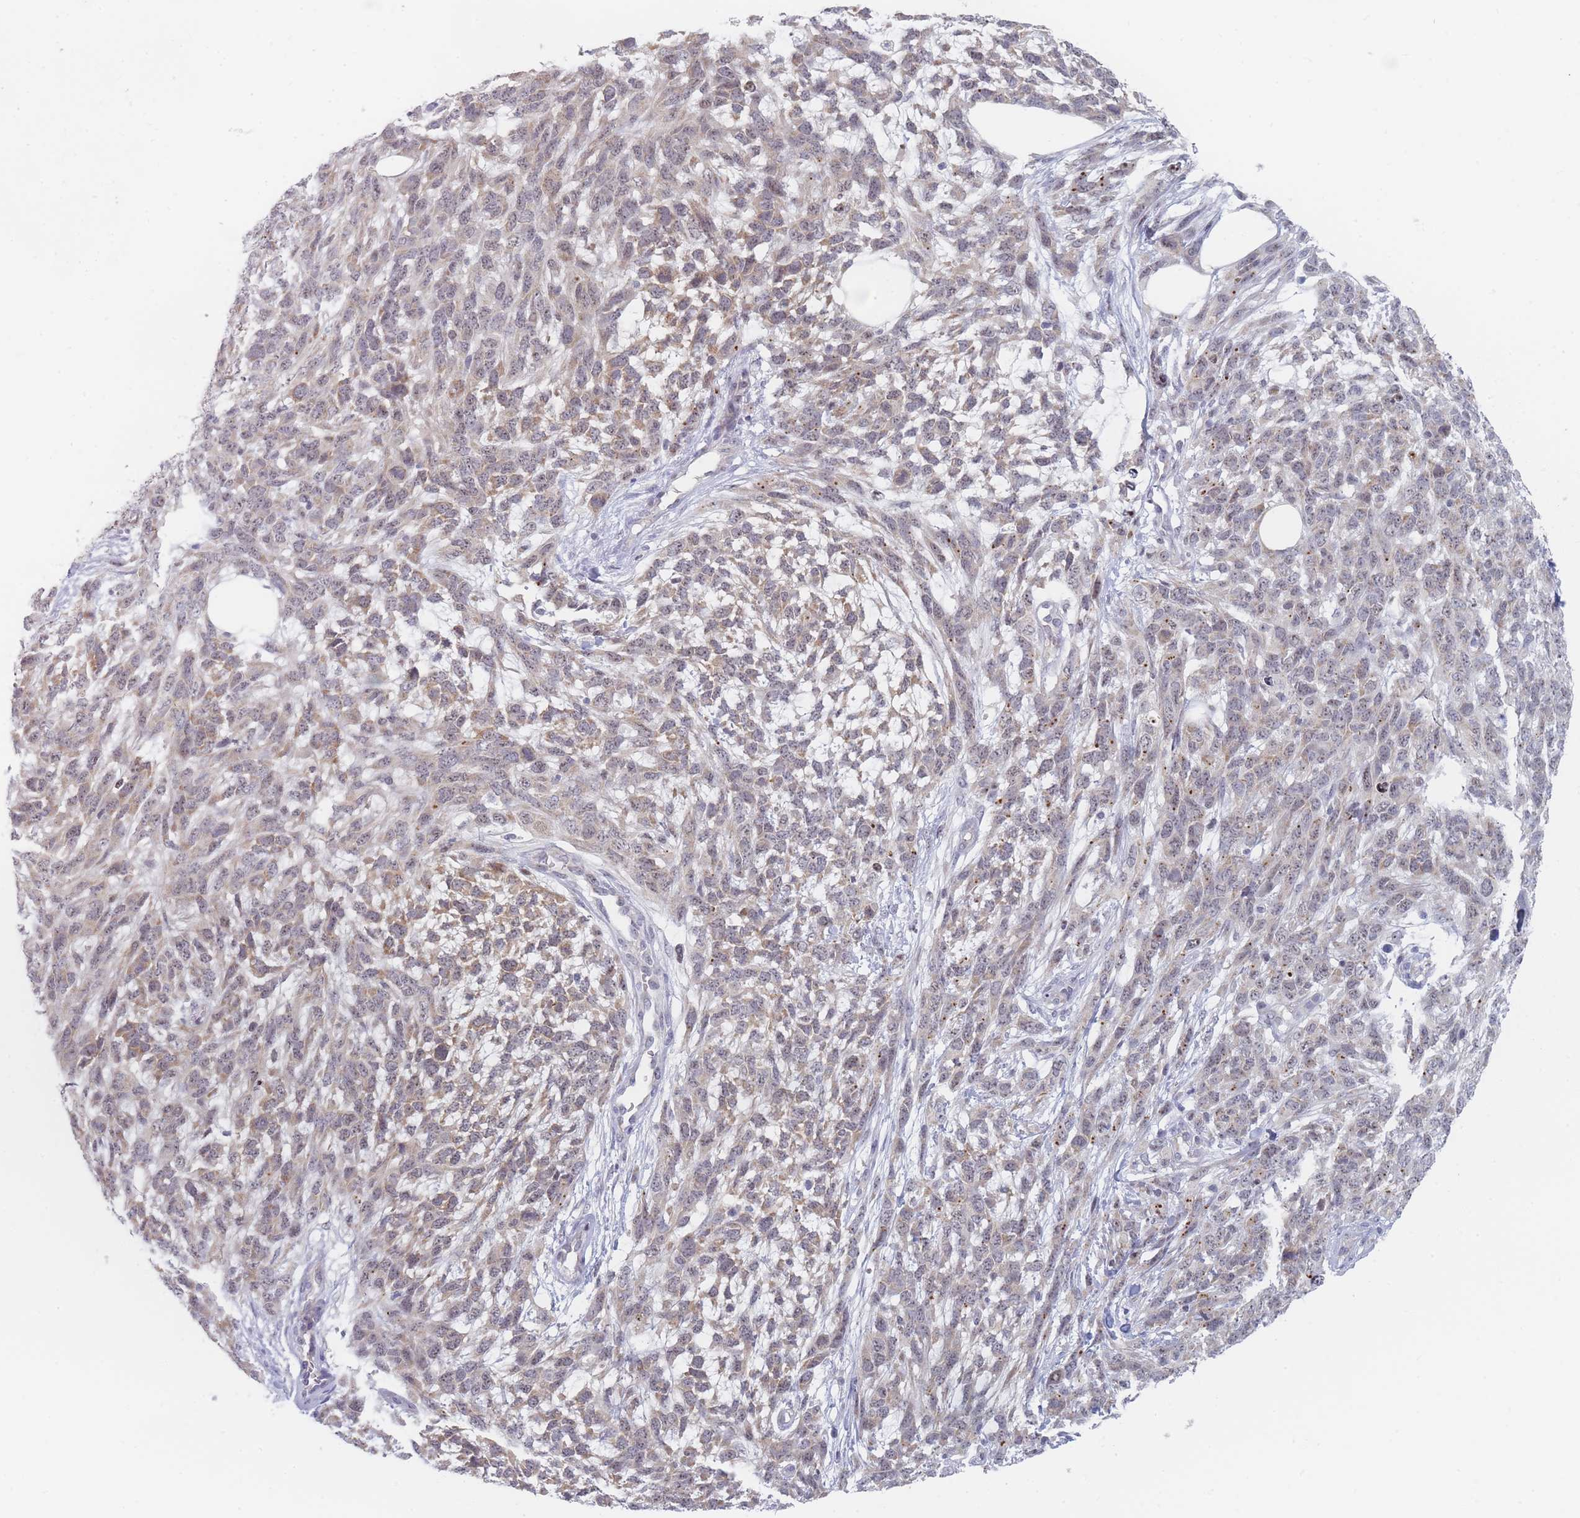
{"staining": {"intensity": "weak", "quantity": "25%-75%", "location": "cytoplasmic/membranous"}, "tissue": "melanoma", "cell_type": "Tumor cells", "image_type": "cancer", "snomed": [{"axis": "morphology", "description": "Normal morphology"}, {"axis": "morphology", "description": "Malignant melanoma, NOS"}, {"axis": "topography", "description": "Skin"}], "caption": "Approximately 25%-75% of tumor cells in melanoma display weak cytoplasmic/membranous protein expression as visualized by brown immunohistochemical staining.", "gene": "RNF8", "patient": {"sex": "female", "age": 72}}